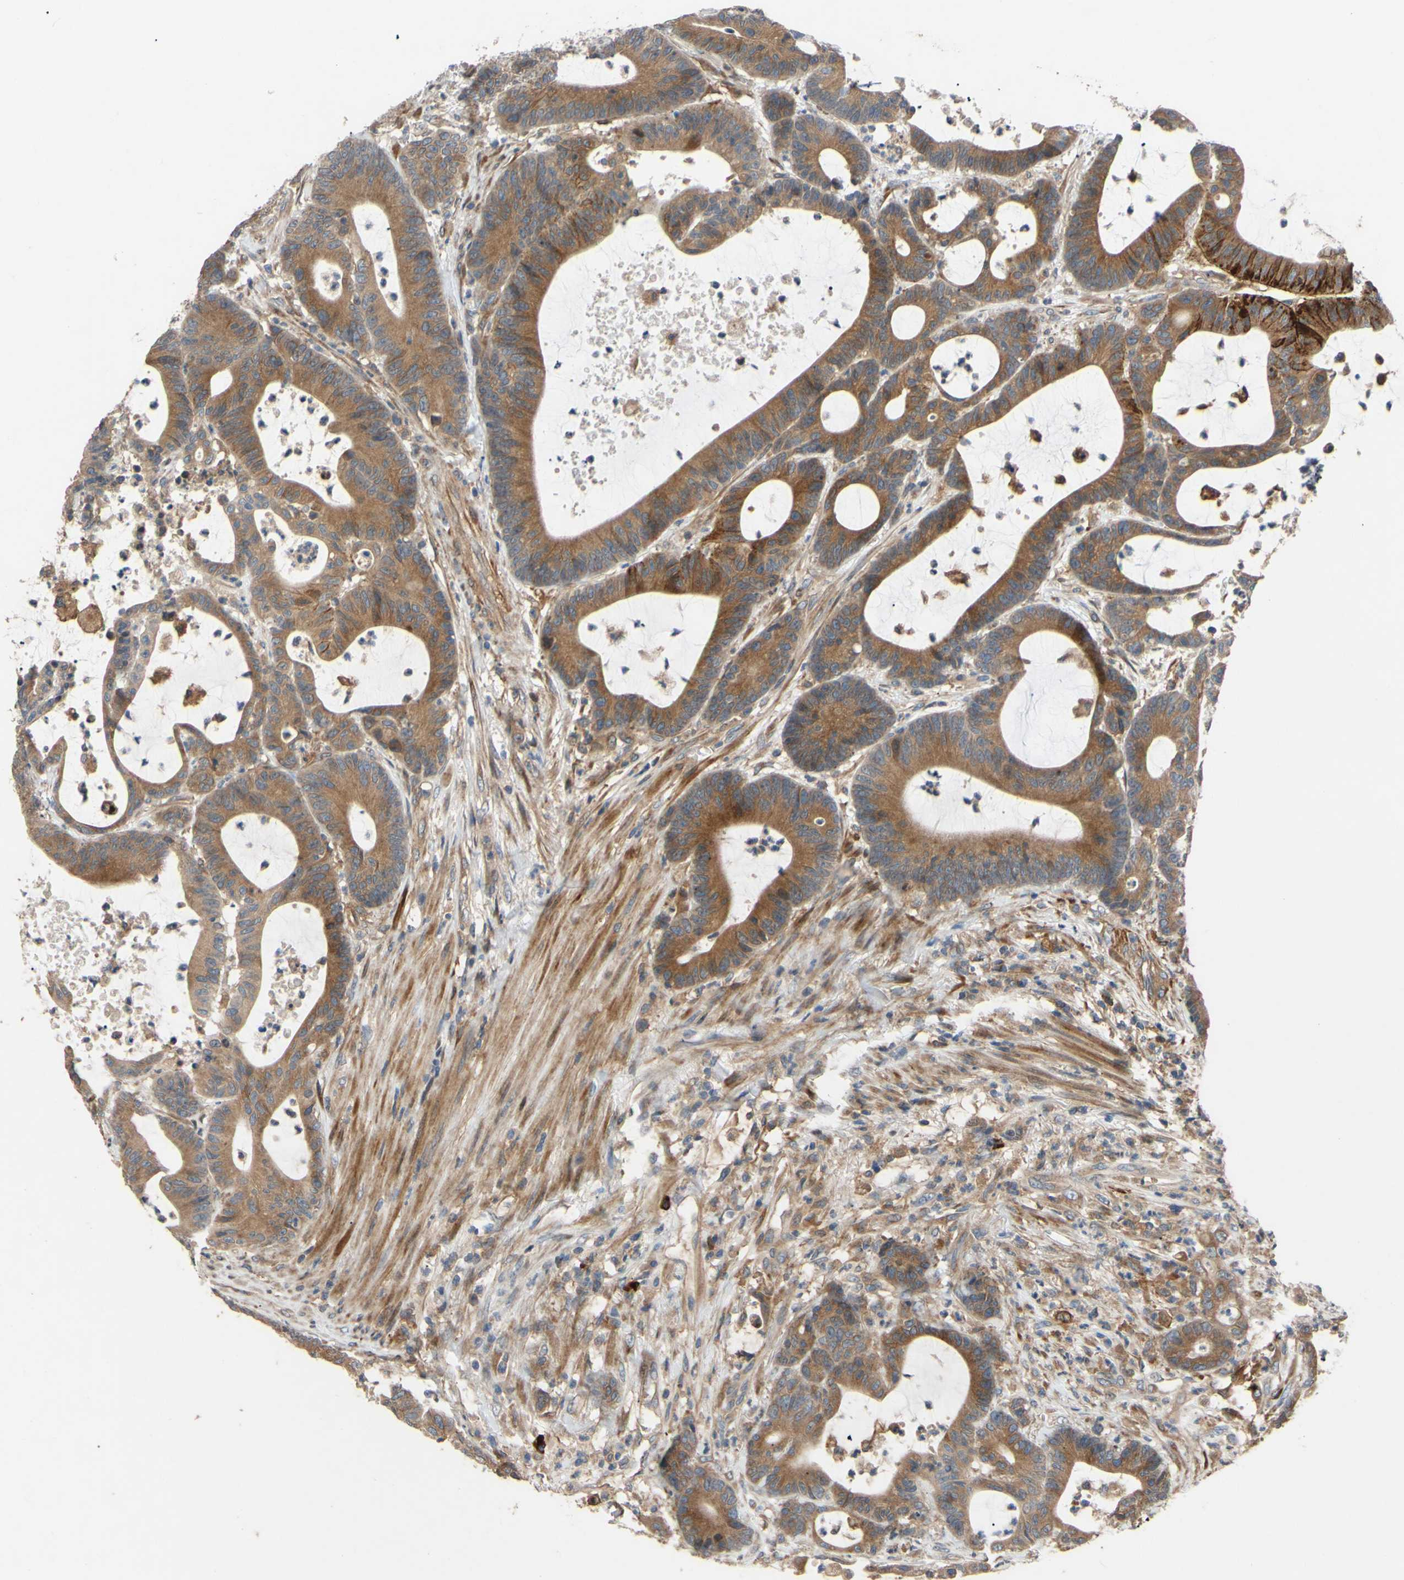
{"staining": {"intensity": "moderate", "quantity": ">75%", "location": "cytoplasmic/membranous"}, "tissue": "colorectal cancer", "cell_type": "Tumor cells", "image_type": "cancer", "snomed": [{"axis": "morphology", "description": "Adenocarcinoma, NOS"}, {"axis": "topography", "description": "Colon"}], "caption": "Human adenocarcinoma (colorectal) stained for a protein (brown) demonstrates moderate cytoplasmic/membranous positive positivity in approximately >75% of tumor cells.", "gene": "SPTLC1", "patient": {"sex": "female", "age": 84}}